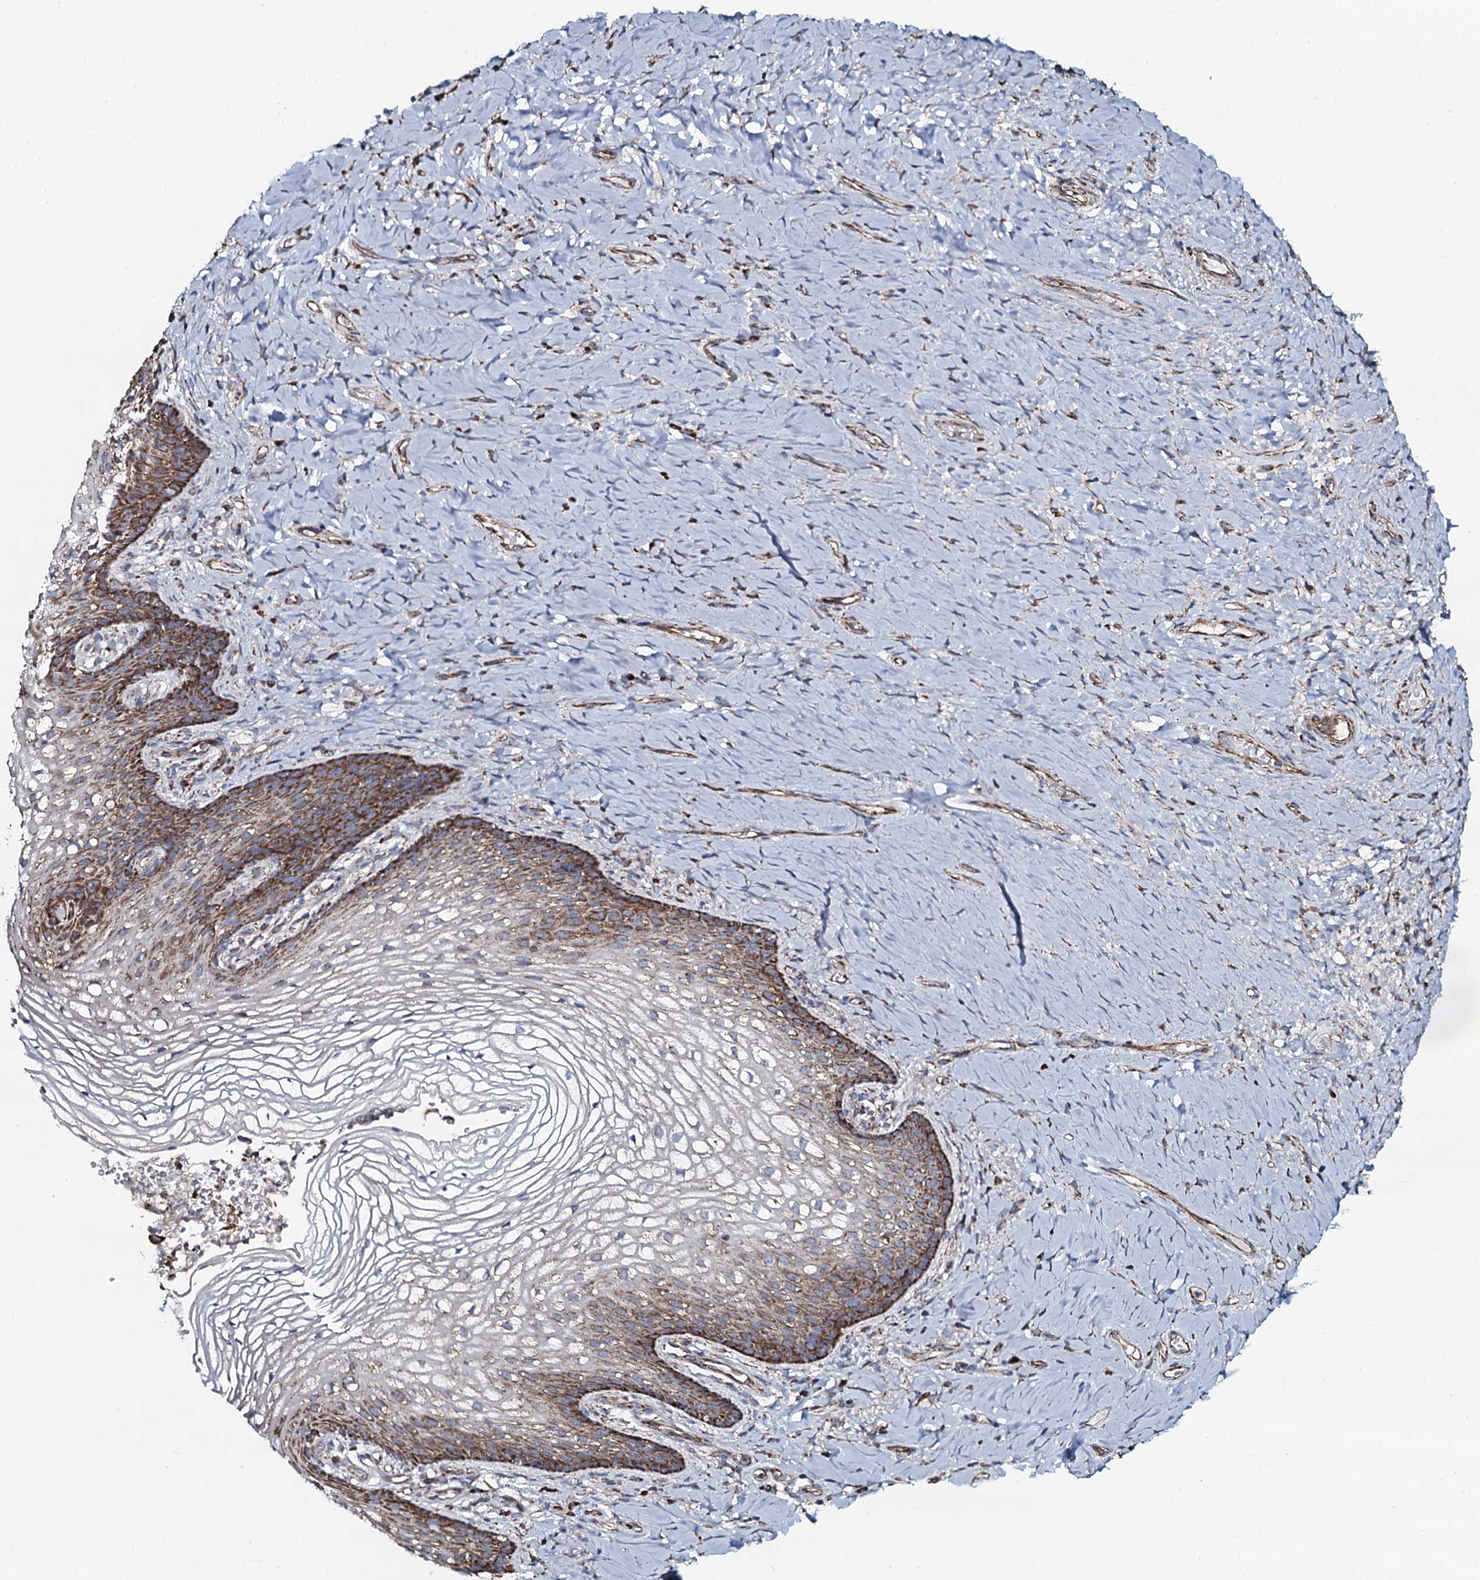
{"staining": {"intensity": "strong", "quantity": "25%-75%", "location": "cytoplasmic/membranous"}, "tissue": "vagina", "cell_type": "Squamous epithelial cells", "image_type": "normal", "snomed": [{"axis": "morphology", "description": "Normal tissue, NOS"}, {"axis": "topography", "description": "Vagina"}], "caption": "Immunohistochemistry (IHC) photomicrograph of unremarkable vagina: human vagina stained using immunohistochemistry displays high levels of strong protein expression localized specifically in the cytoplasmic/membranous of squamous epithelial cells, appearing as a cytoplasmic/membranous brown color.", "gene": "EVC2", "patient": {"sex": "female", "age": 60}}